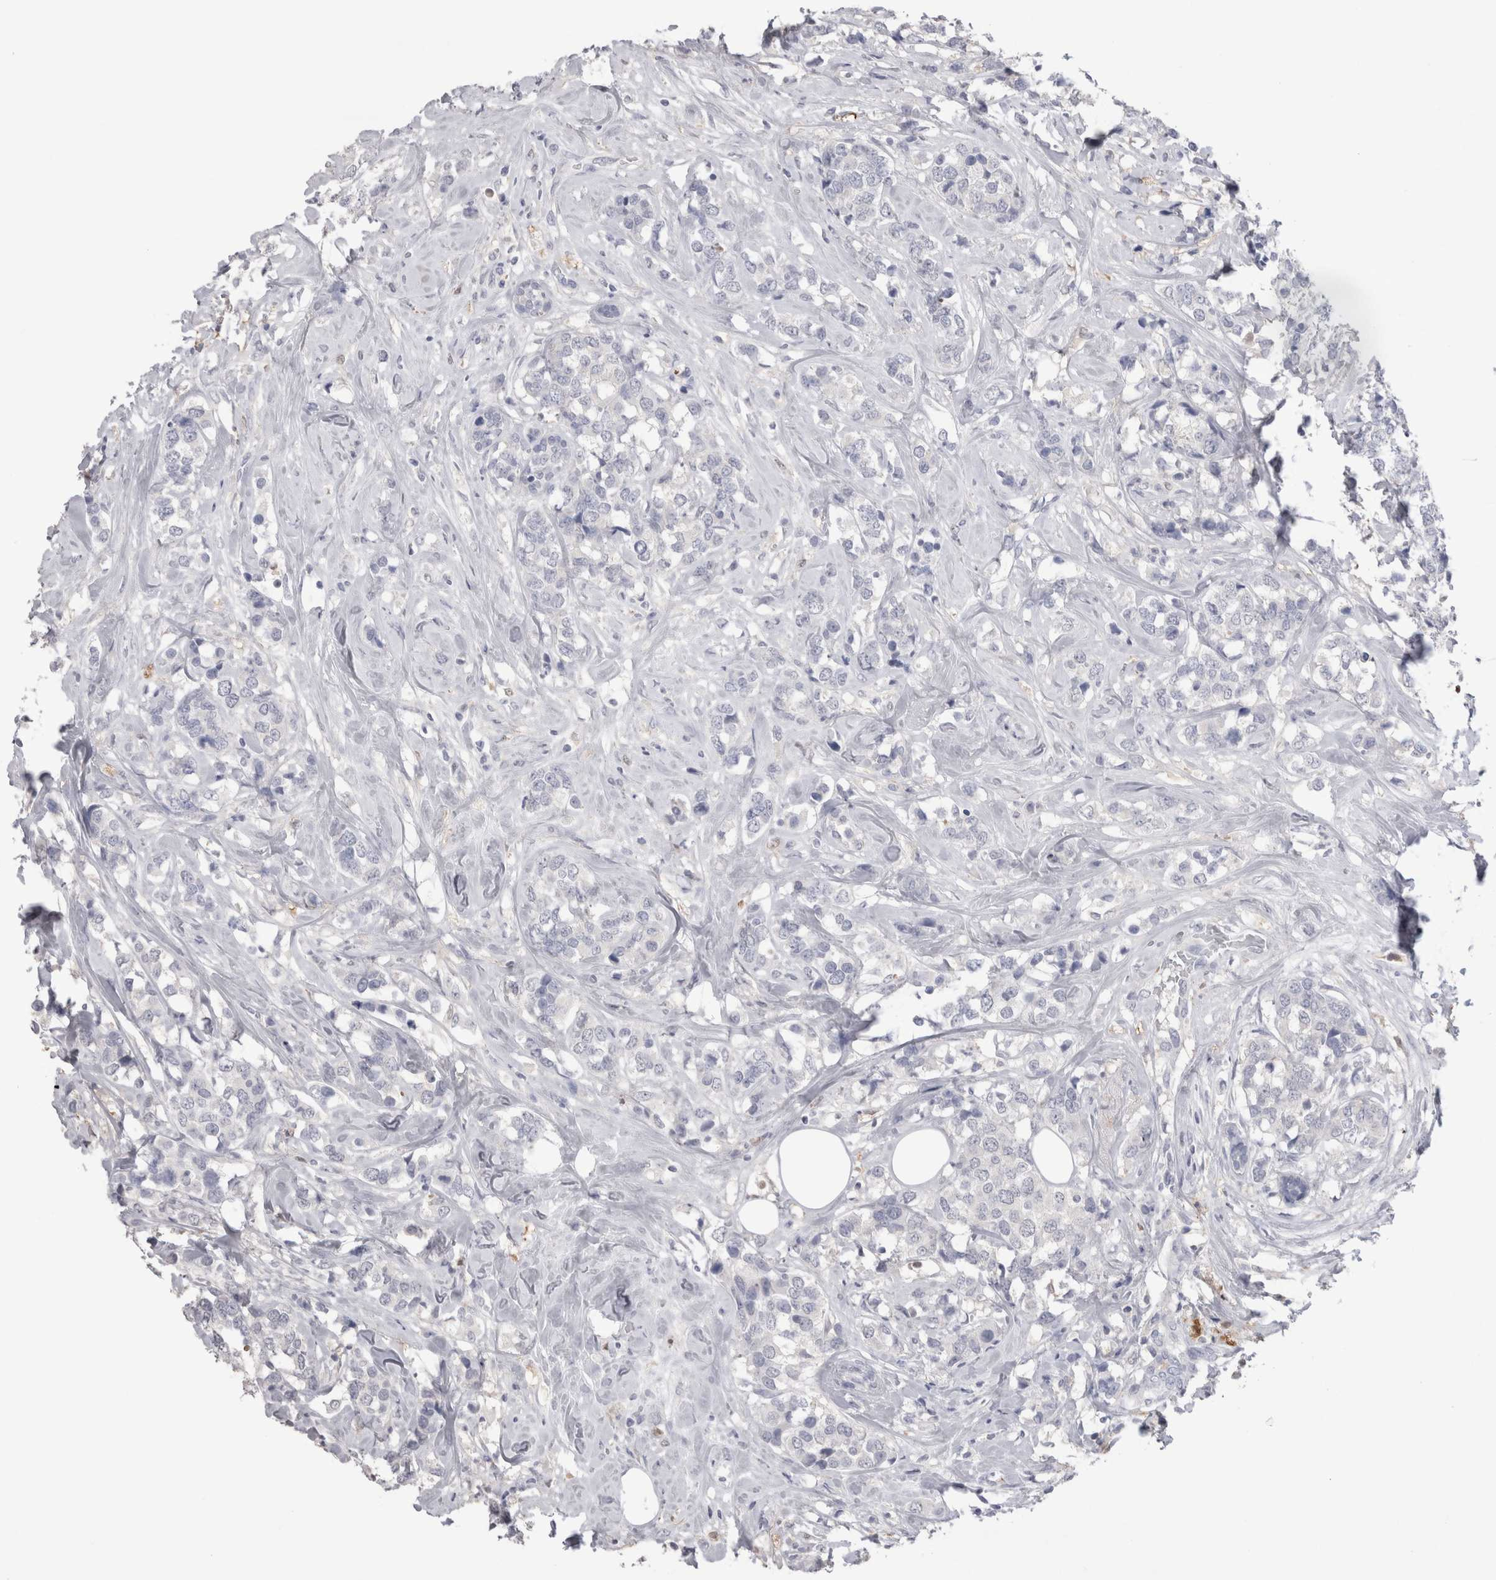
{"staining": {"intensity": "negative", "quantity": "none", "location": "none"}, "tissue": "breast cancer", "cell_type": "Tumor cells", "image_type": "cancer", "snomed": [{"axis": "morphology", "description": "Lobular carcinoma"}, {"axis": "topography", "description": "Breast"}], "caption": "The micrograph shows no significant staining in tumor cells of breast lobular carcinoma.", "gene": "SUCNR1", "patient": {"sex": "female", "age": 59}}